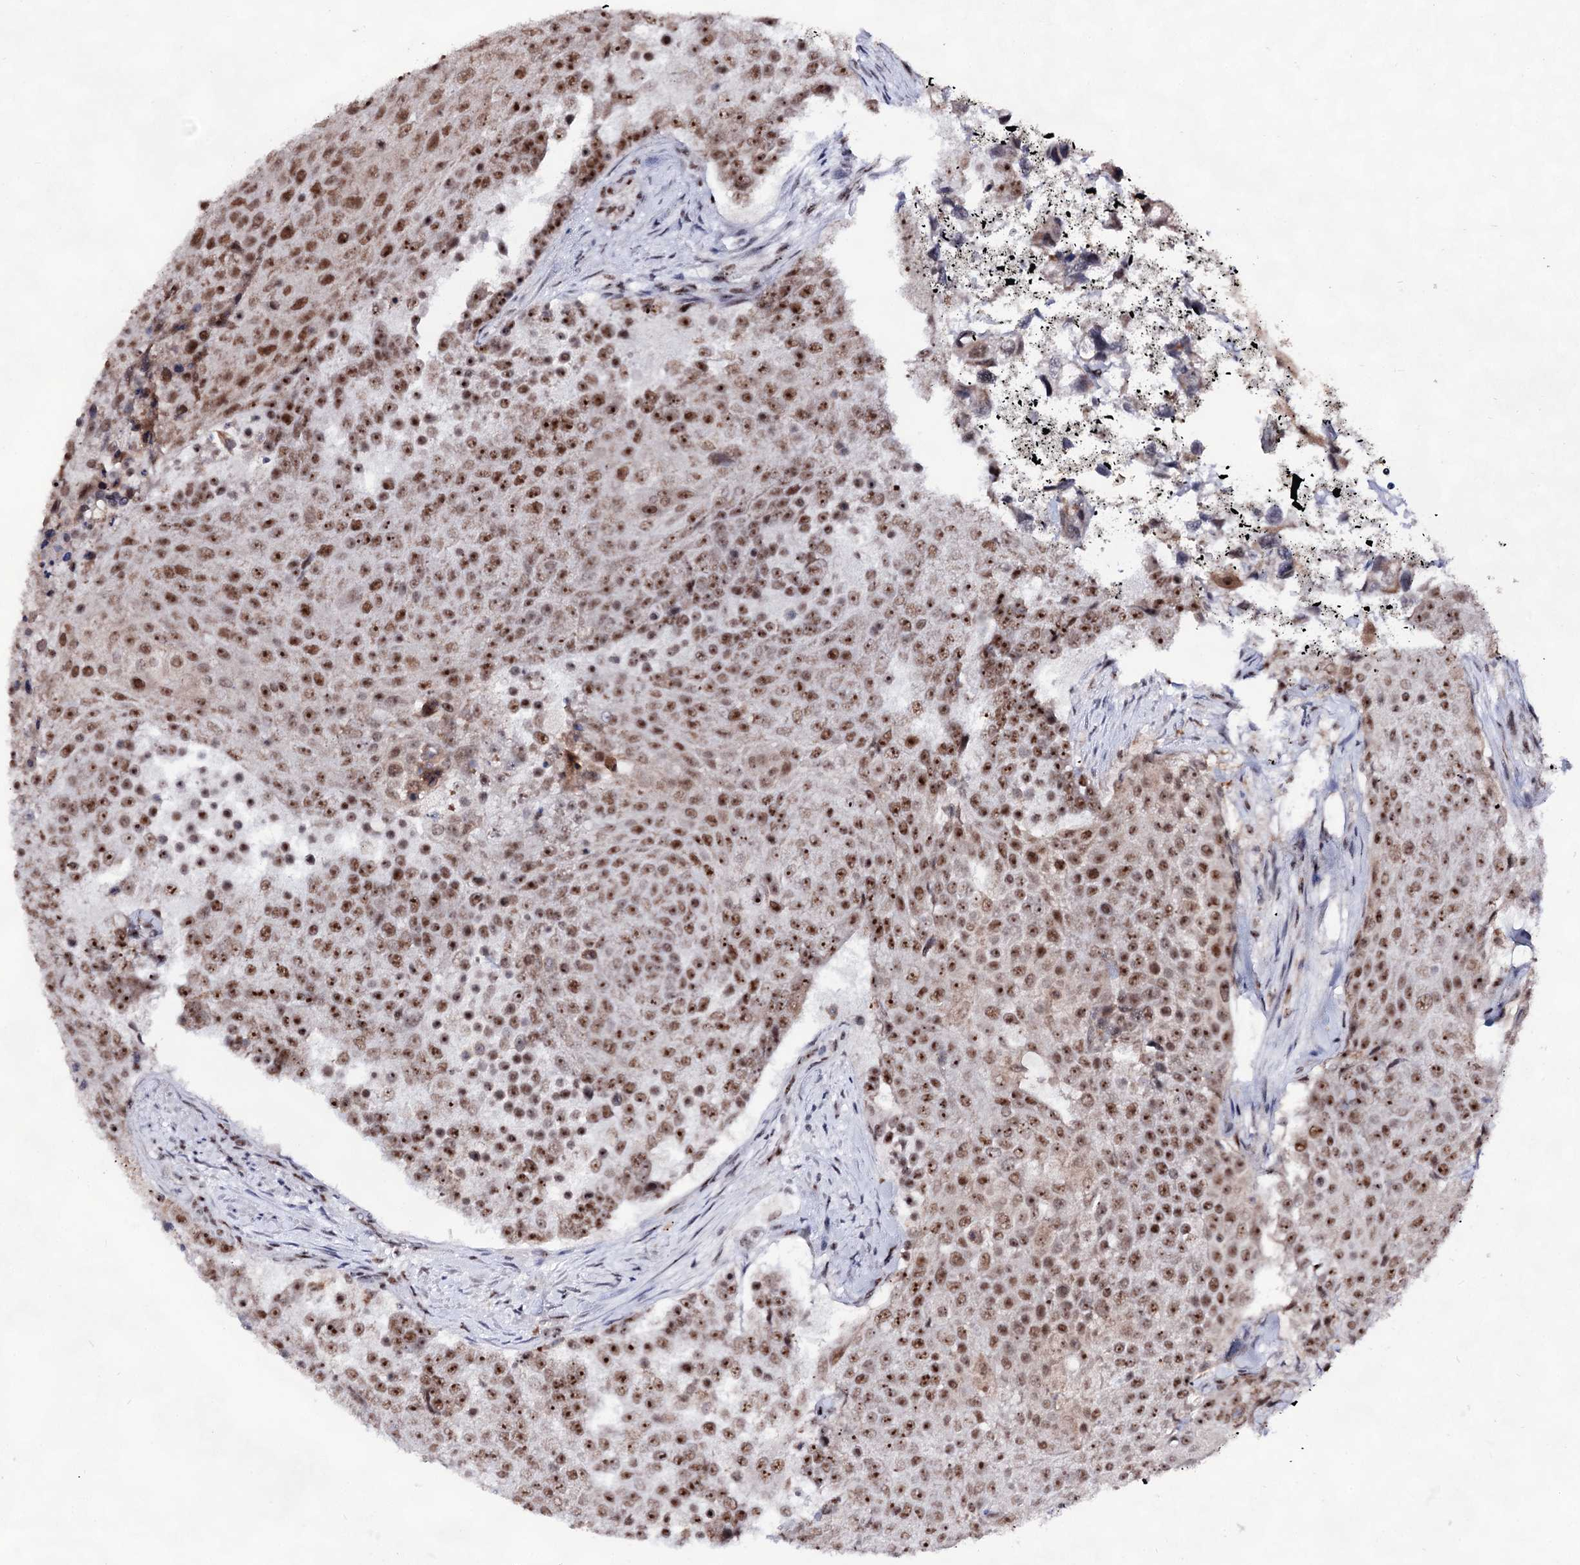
{"staining": {"intensity": "strong", "quantity": ">75%", "location": "nuclear"}, "tissue": "urothelial cancer", "cell_type": "Tumor cells", "image_type": "cancer", "snomed": [{"axis": "morphology", "description": "Urothelial carcinoma, High grade"}, {"axis": "topography", "description": "Urinary bladder"}], "caption": "Protein expression analysis of human urothelial cancer reveals strong nuclear expression in about >75% of tumor cells.", "gene": "EXOSC10", "patient": {"sex": "female", "age": 63}}